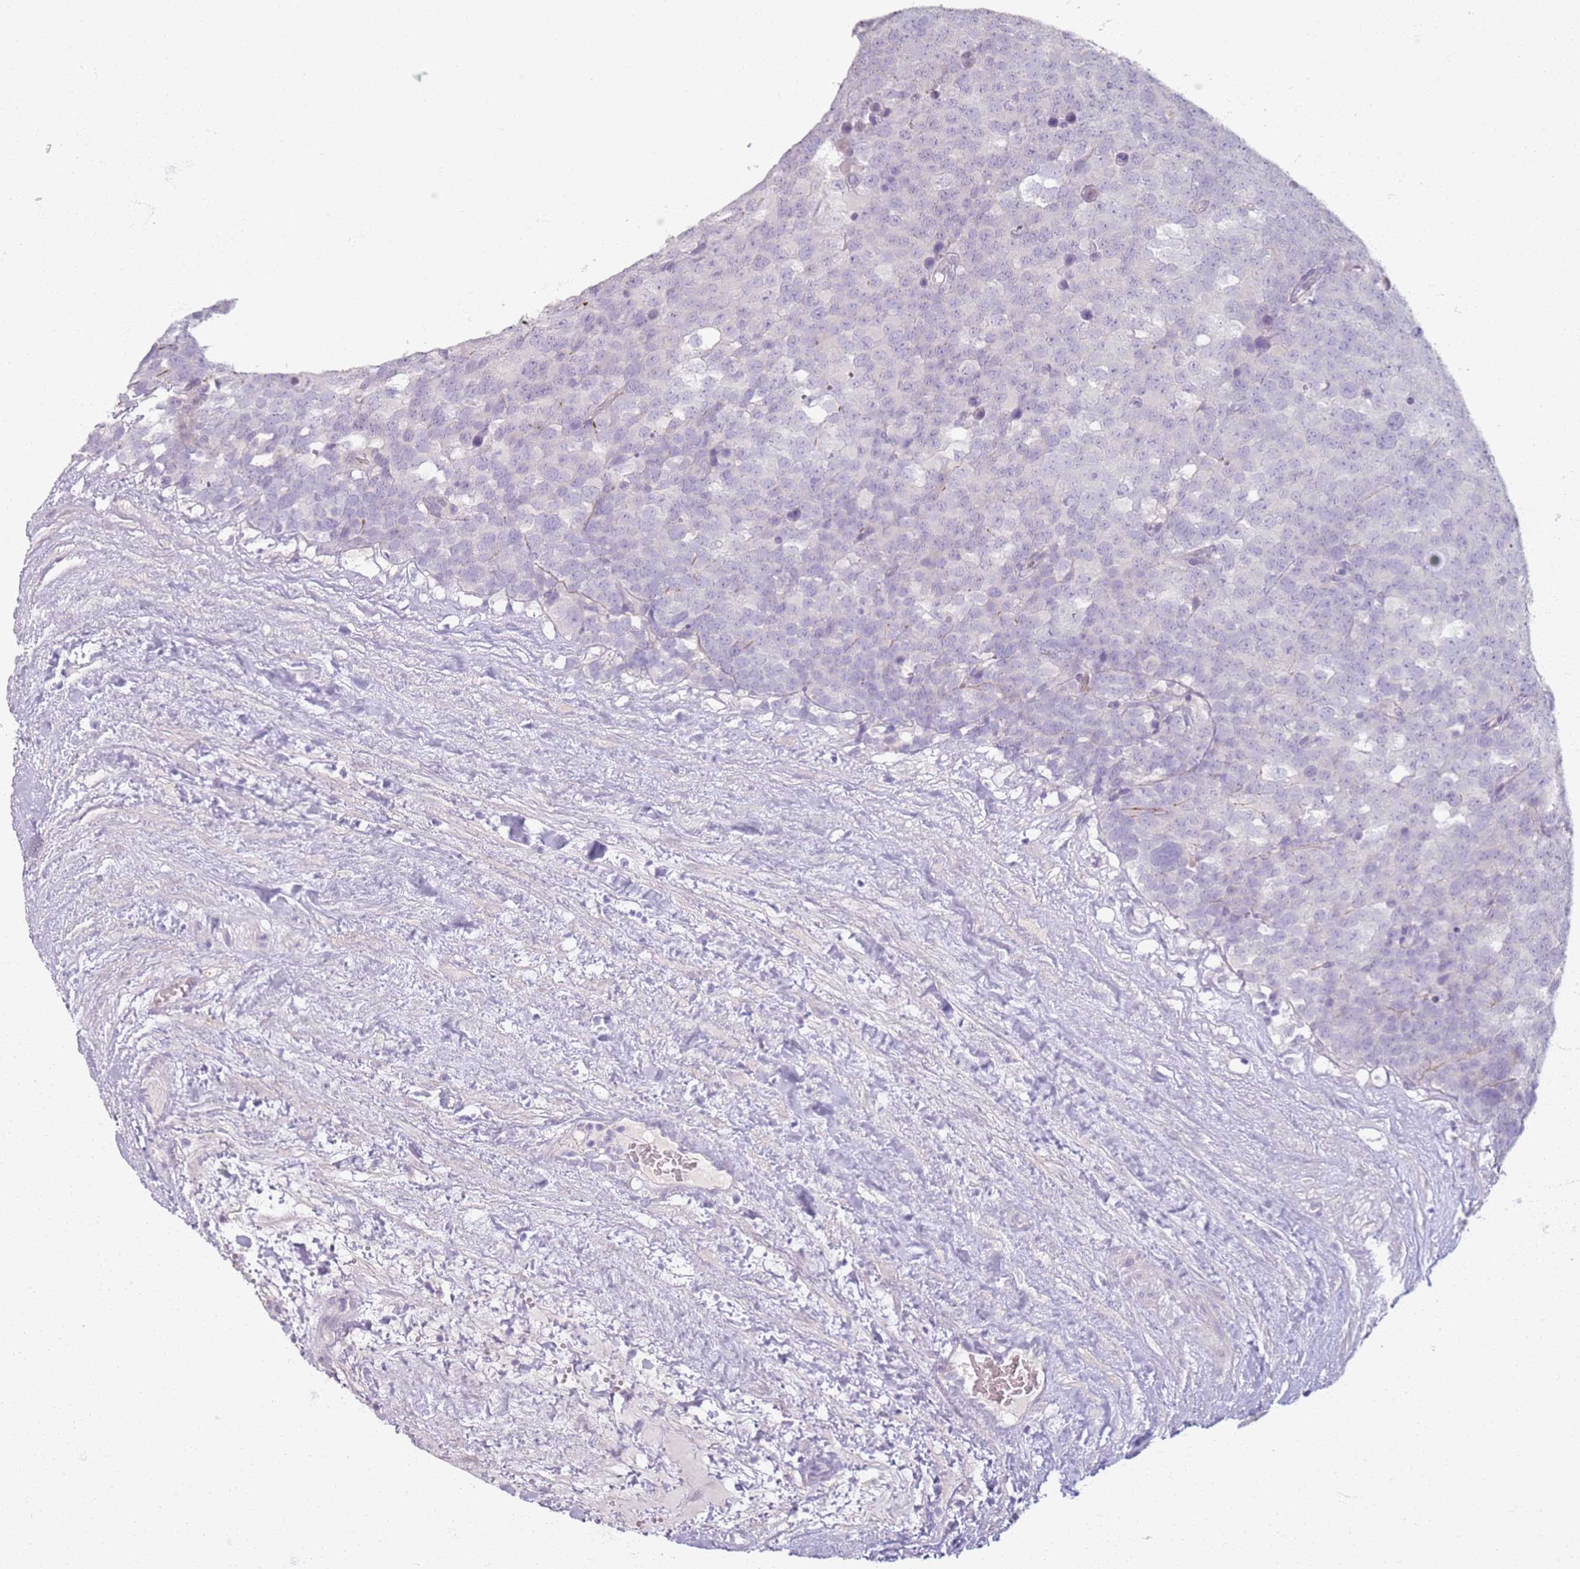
{"staining": {"intensity": "negative", "quantity": "none", "location": "none"}, "tissue": "testis cancer", "cell_type": "Tumor cells", "image_type": "cancer", "snomed": [{"axis": "morphology", "description": "Seminoma, NOS"}, {"axis": "topography", "description": "Testis"}], "caption": "Human testis seminoma stained for a protein using immunohistochemistry shows no positivity in tumor cells.", "gene": "CD40LG", "patient": {"sex": "male", "age": 71}}